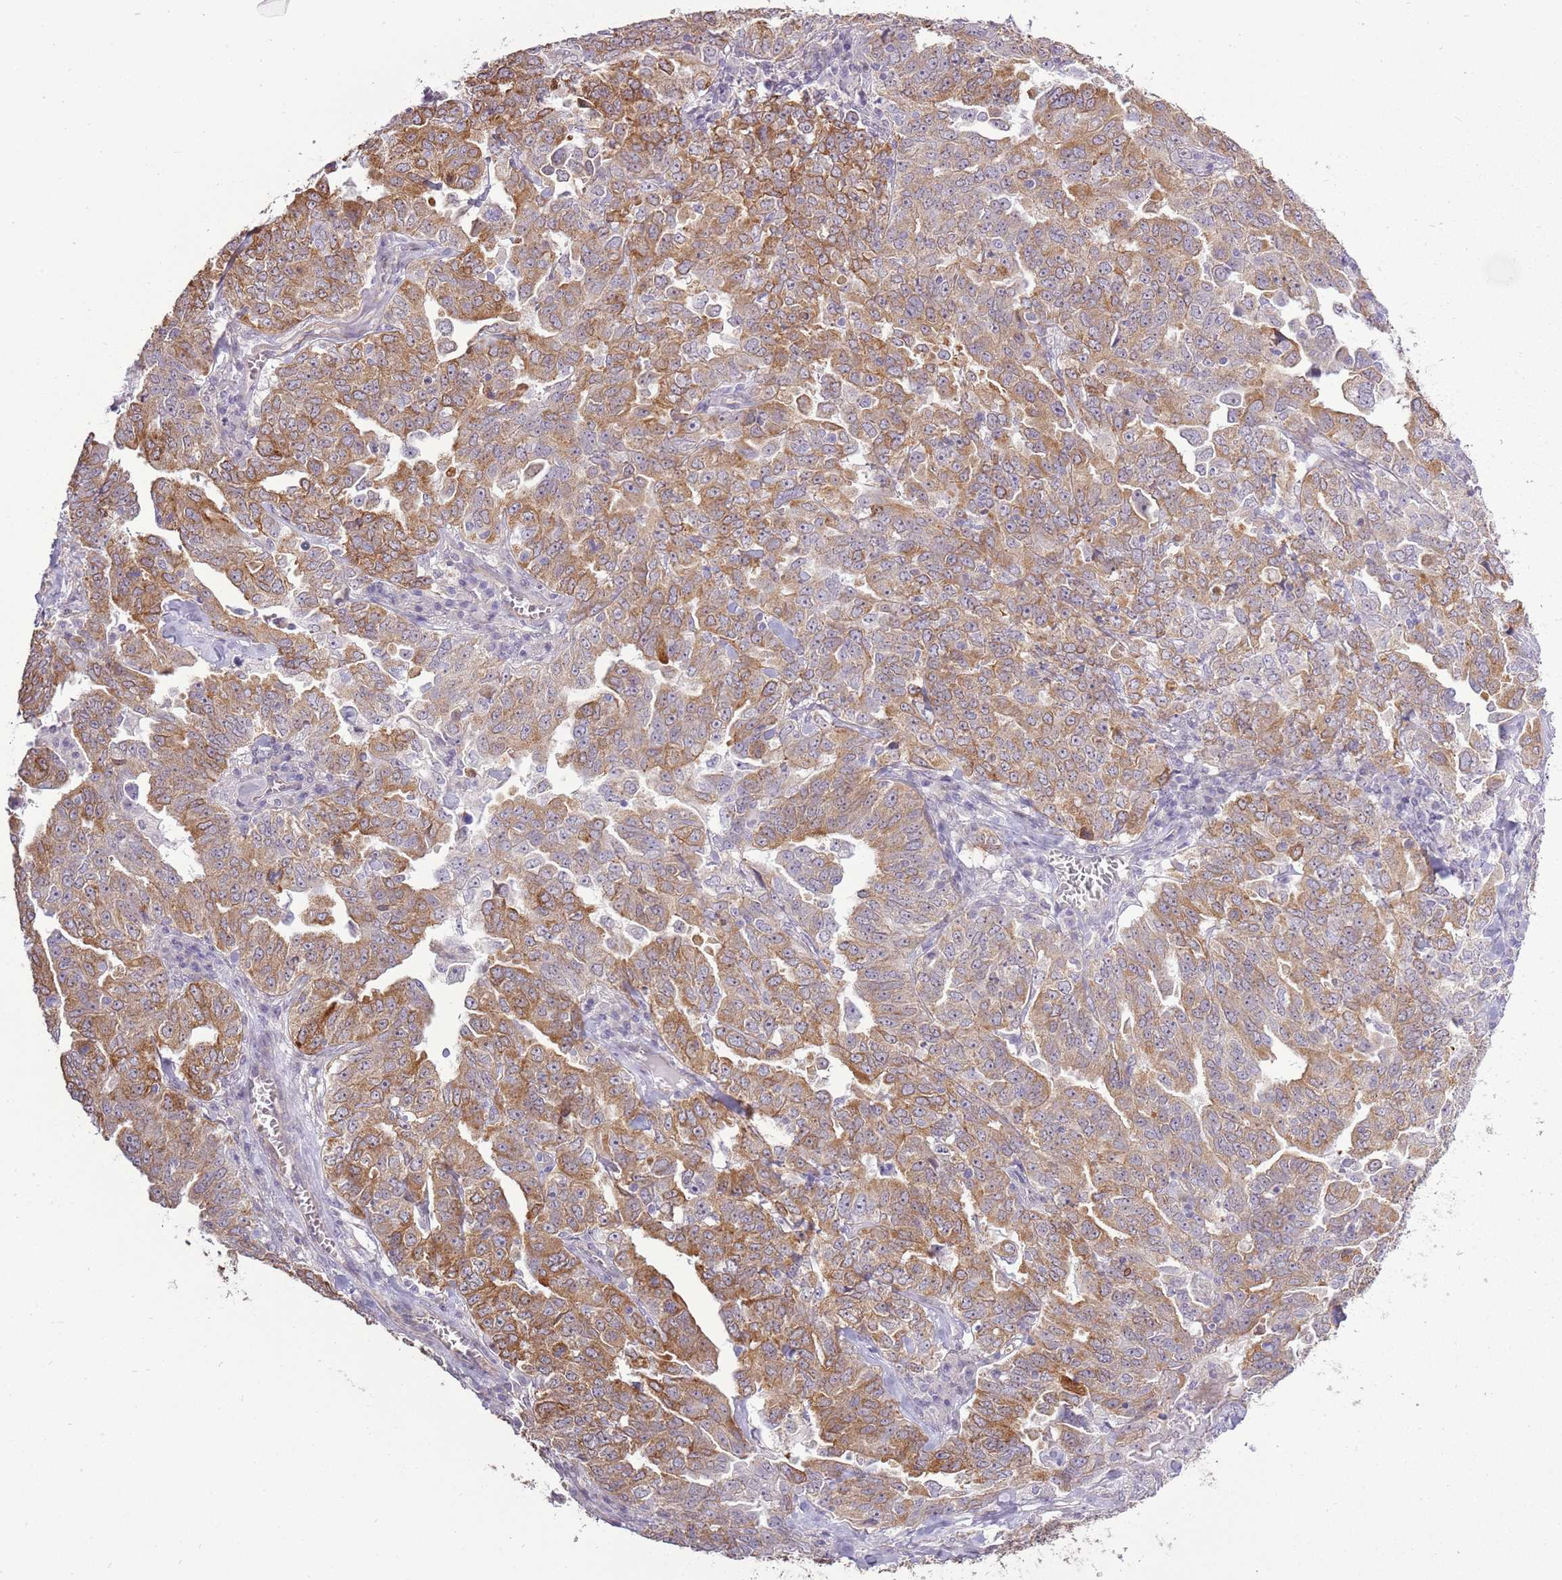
{"staining": {"intensity": "moderate", "quantity": ">75%", "location": "cytoplasmic/membranous"}, "tissue": "ovarian cancer", "cell_type": "Tumor cells", "image_type": "cancer", "snomed": [{"axis": "morphology", "description": "Carcinoma, endometroid"}, {"axis": "topography", "description": "Ovary"}], "caption": "An immunohistochemistry photomicrograph of tumor tissue is shown. Protein staining in brown shows moderate cytoplasmic/membranous positivity in ovarian cancer (endometroid carcinoma) within tumor cells. (DAB (3,3'-diaminobenzidine) IHC, brown staining for protein, blue staining for nuclei).", "gene": "UGGT2", "patient": {"sex": "female", "age": 62}}